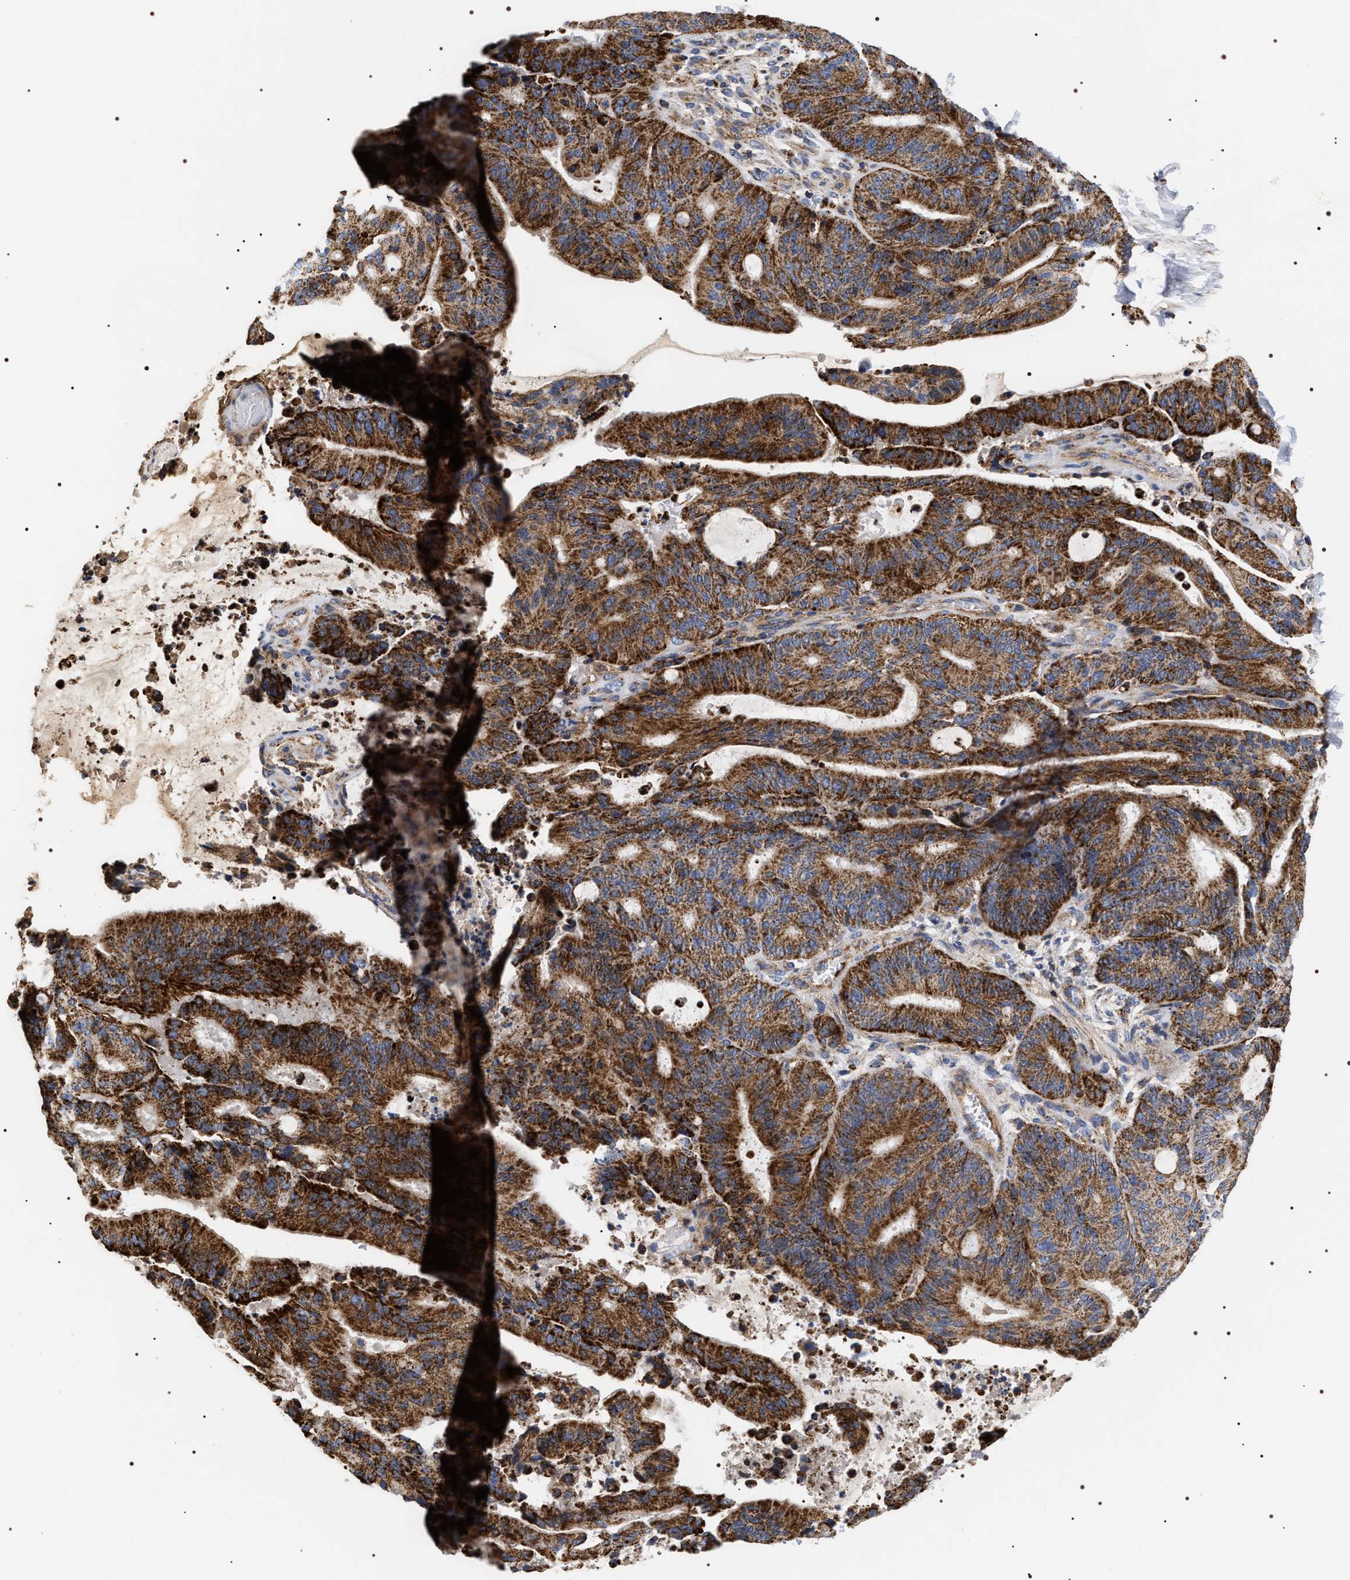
{"staining": {"intensity": "strong", "quantity": ">75%", "location": "cytoplasmic/membranous"}, "tissue": "liver cancer", "cell_type": "Tumor cells", "image_type": "cancer", "snomed": [{"axis": "morphology", "description": "Normal tissue, NOS"}, {"axis": "morphology", "description": "Cholangiocarcinoma"}, {"axis": "topography", "description": "Liver"}, {"axis": "topography", "description": "Peripheral nerve tissue"}], "caption": "Protein analysis of liver cholangiocarcinoma tissue demonstrates strong cytoplasmic/membranous positivity in approximately >75% of tumor cells.", "gene": "COG5", "patient": {"sex": "female", "age": 73}}